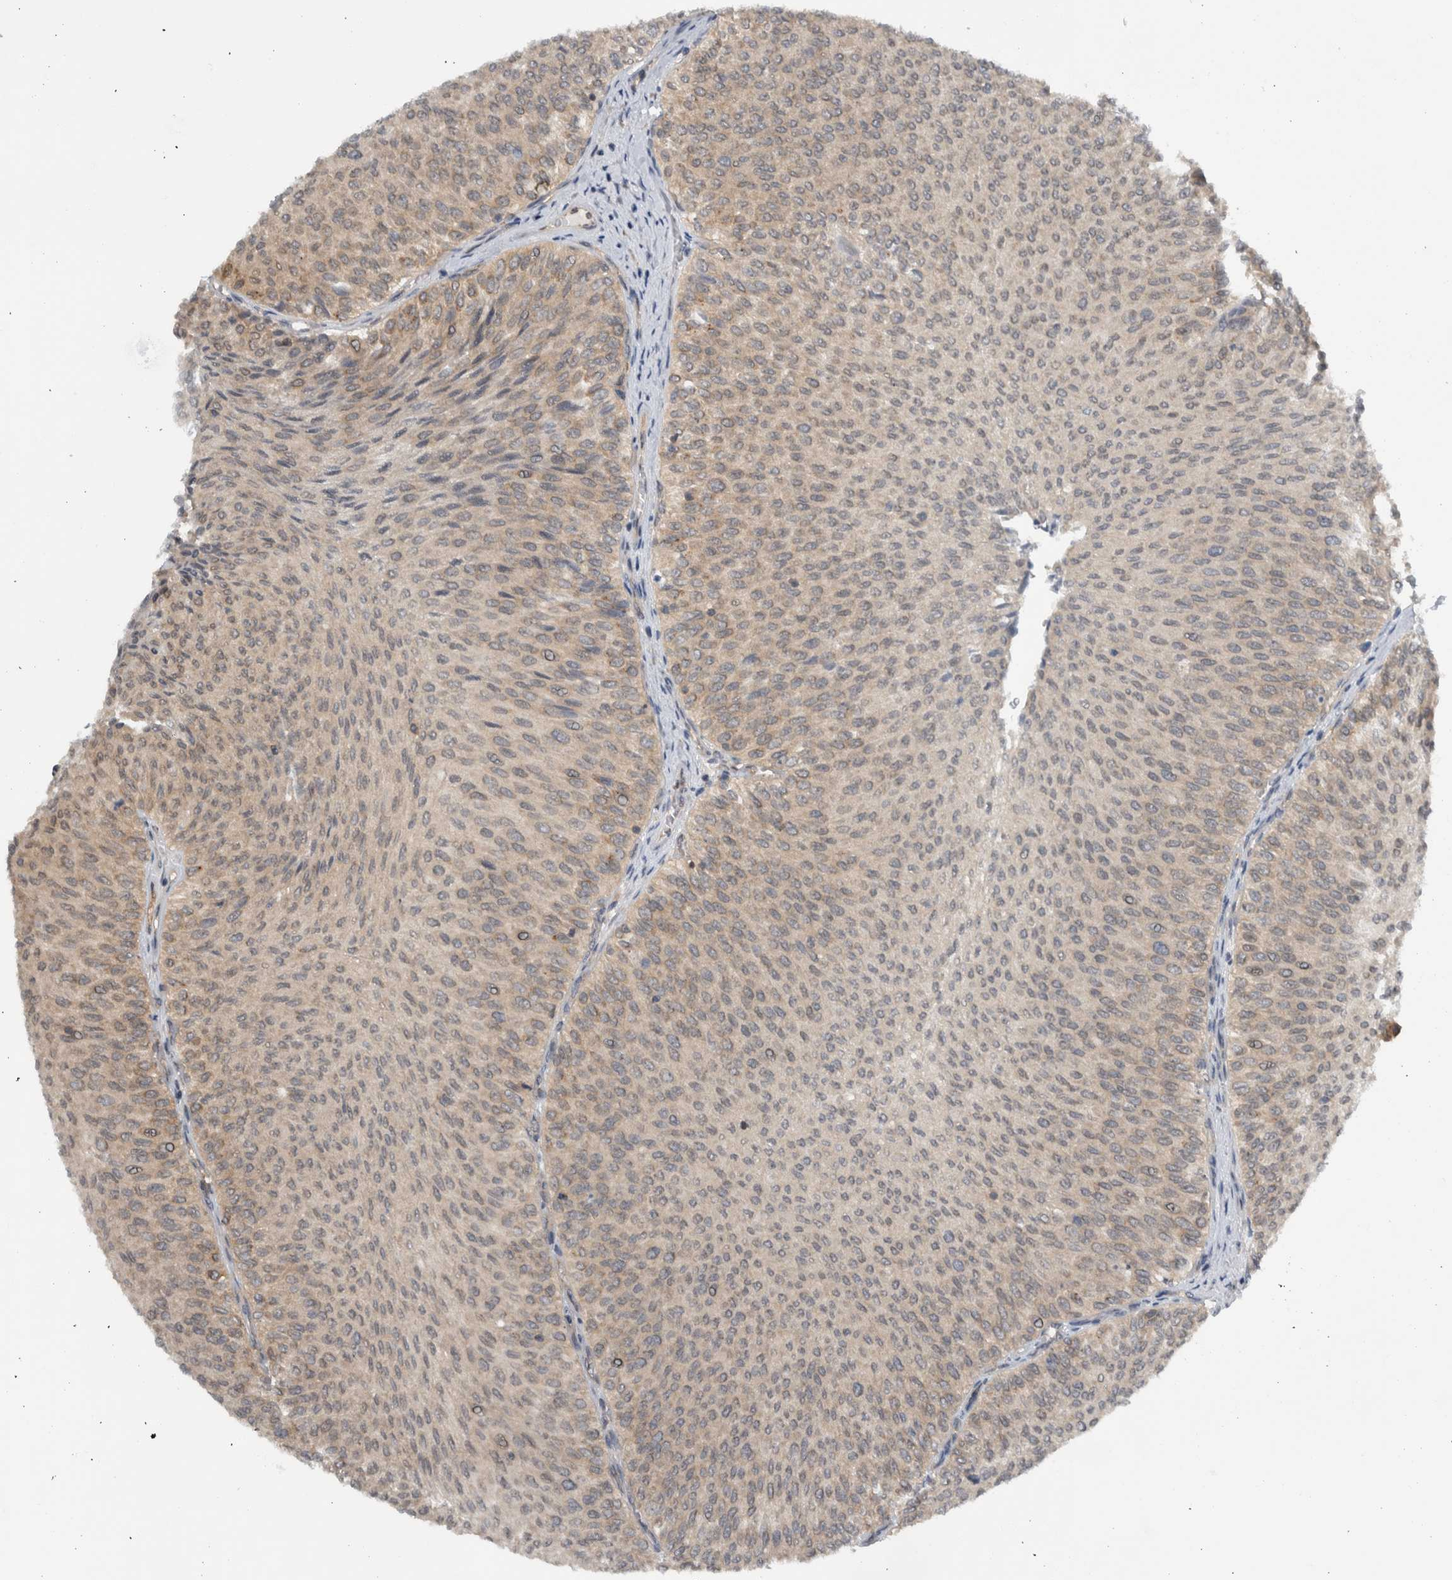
{"staining": {"intensity": "weak", "quantity": ">75%", "location": "cytoplasmic/membranous"}, "tissue": "urothelial cancer", "cell_type": "Tumor cells", "image_type": "cancer", "snomed": [{"axis": "morphology", "description": "Urothelial carcinoma, Low grade"}, {"axis": "topography", "description": "Urinary bladder"}], "caption": "Tumor cells show low levels of weak cytoplasmic/membranous staining in approximately >75% of cells in urothelial carcinoma (low-grade). (Stains: DAB in brown, nuclei in blue, Microscopy: brightfield microscopy at high magnification).", "gene": "CCDC43", "patient": {"sex": "male", "age": 78}}